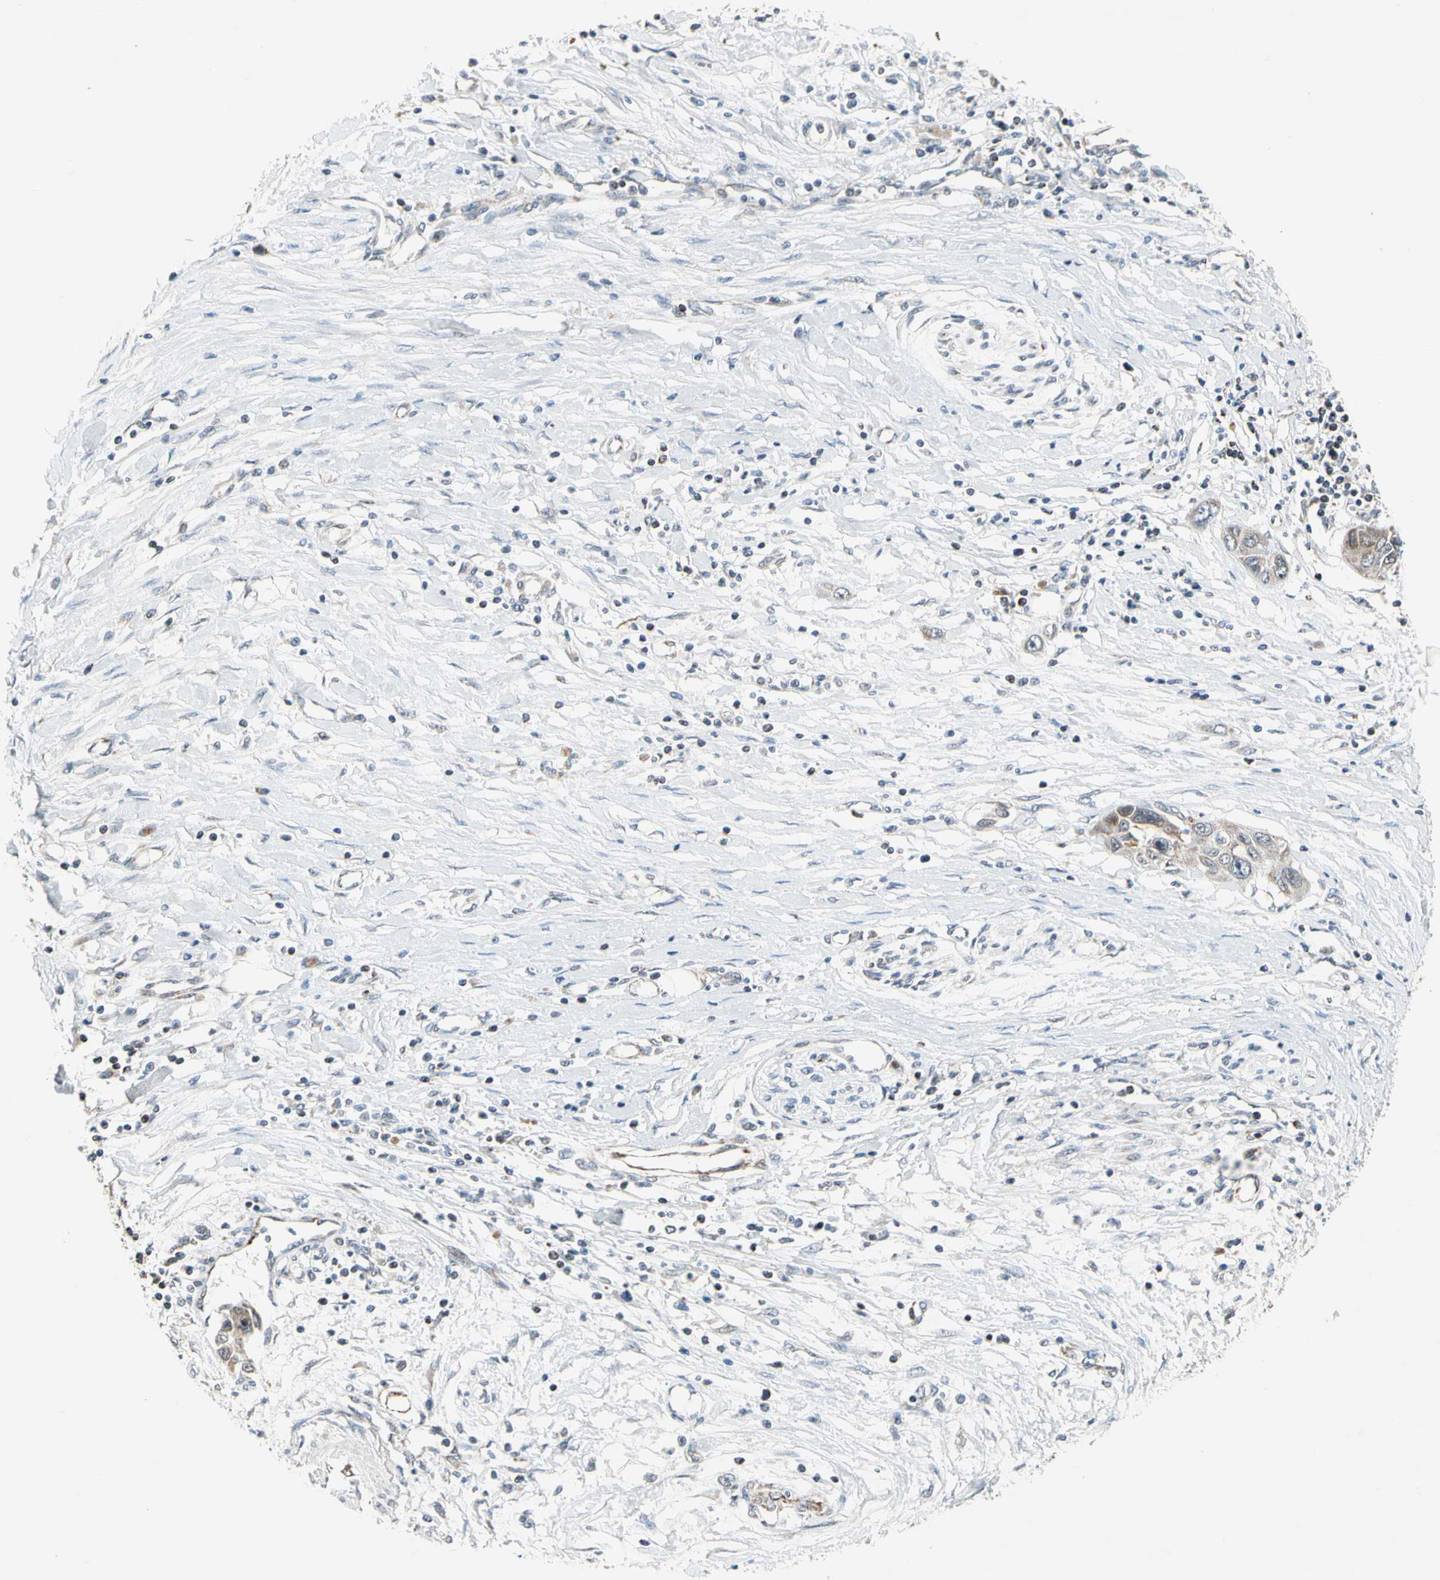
{"staining": {"intensity": "weak", "quantity": ">75%", "location": "cytoplasmic/membranous"}, "tissue": "pancreatic cancer", "cell_type": "Tumor cells", "image_type": "cancer", "snomed": [{"axis": "morphology", "description": "Adenocarcinoma, NOS"}, {"axis": "topography", "description": "Pancreas"}], "caption": "An image showing weak cytoplasmic/membranous staining in approximately >75% of tumor cells in adenocarcinoma (pancreatic), as visualized by brown immunohistochemical staining.", "gene": "KHDC4", "patient": {"sex": "female", "age": 70}}